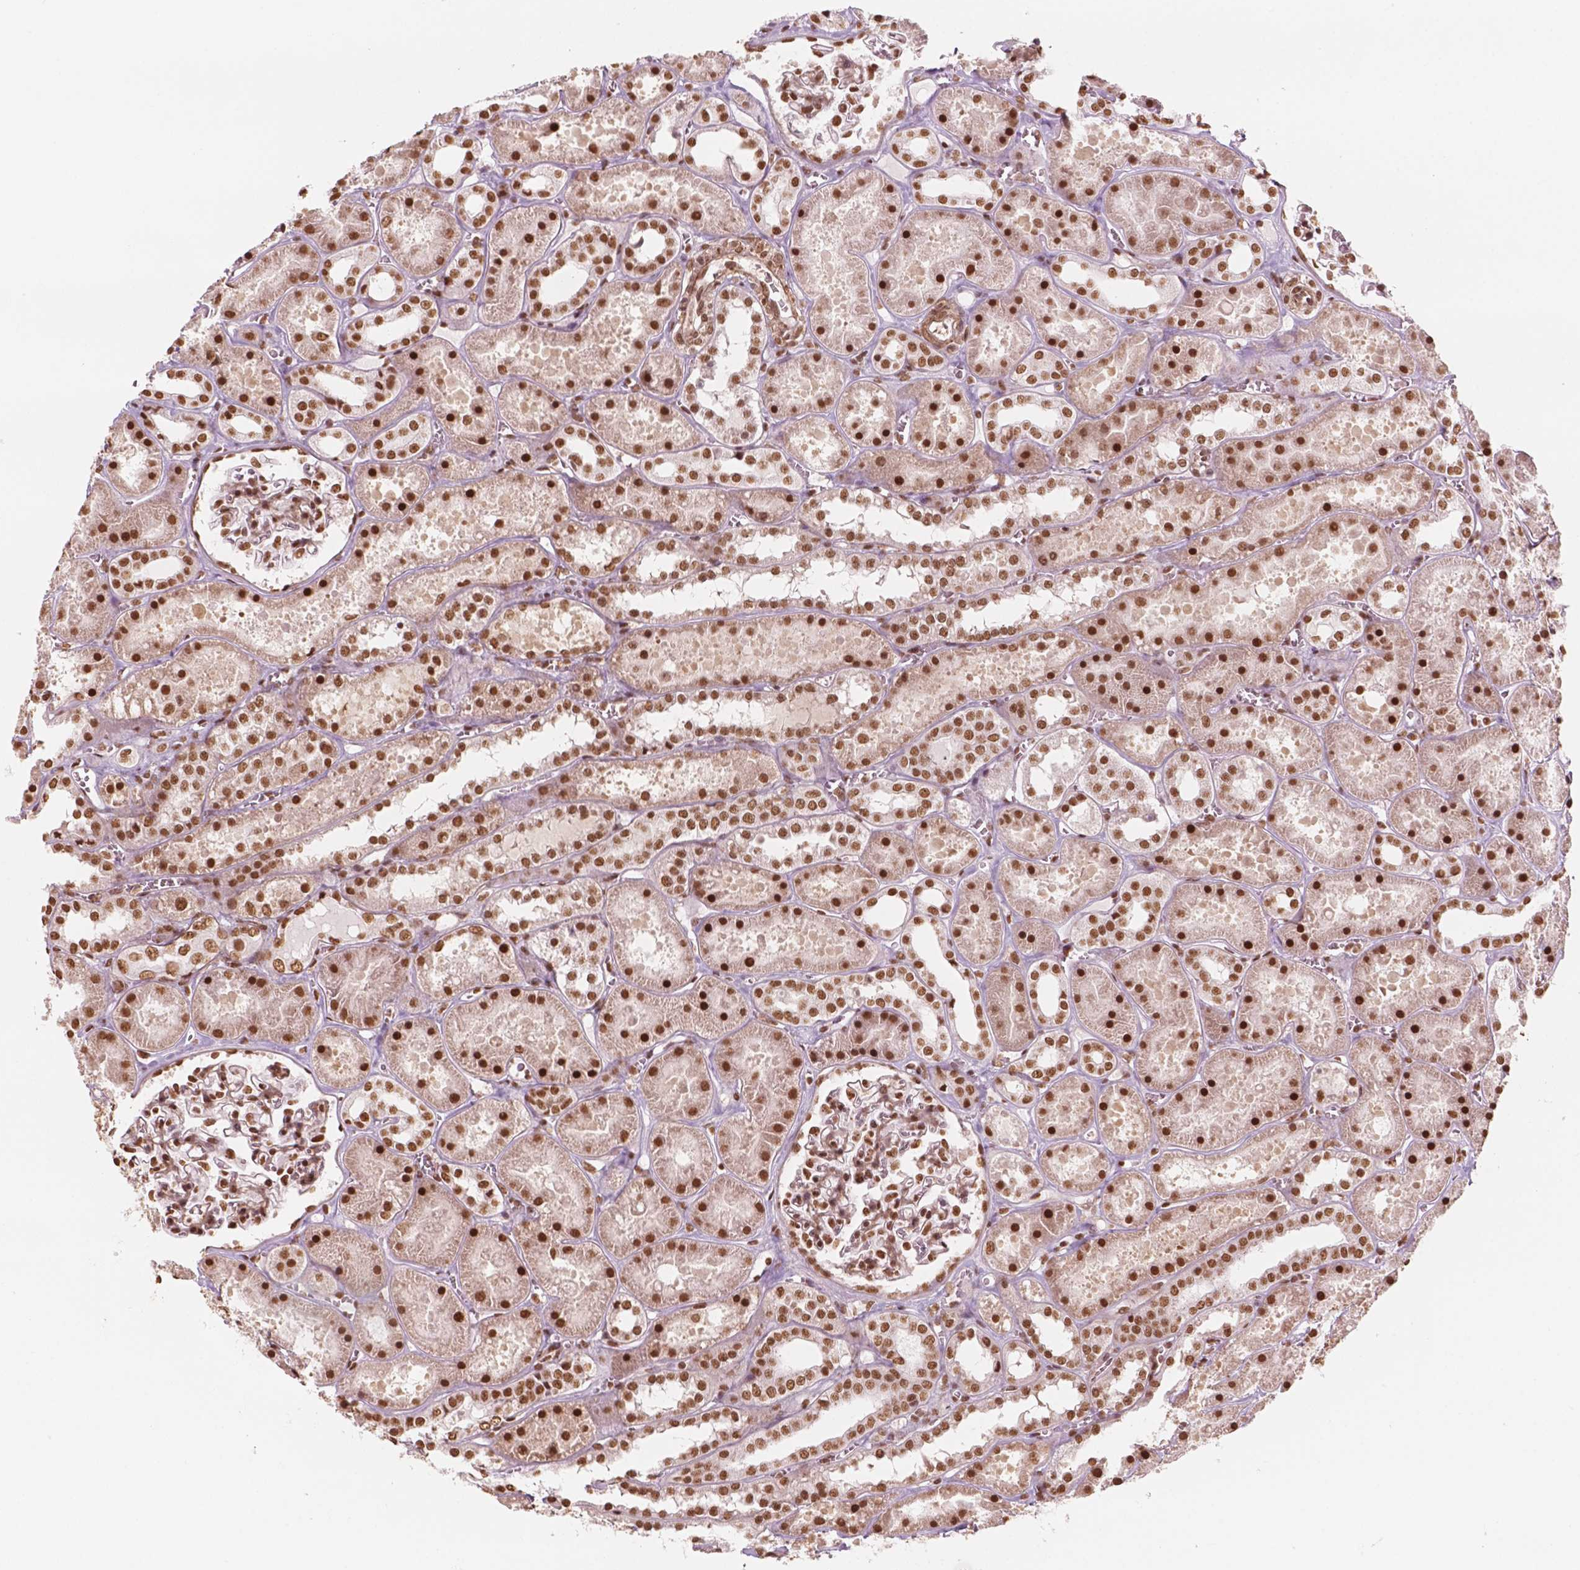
{"staining": {"intensity": "strong", "quantity": ">75%", "location": "nuclear"}, "tissue": "kidney", "cell_type": "Cells in glomeruli", "image_type": "normal", "snomed": [{"axis": "morphology", "description": "Normal tissue, NOS"}, {"axis": "topography", "description": "Kidney"}], "caption": "Immunohistochemistry (IHC) histopathology image of unremarkable kidney: human kidney stained using IHC reveals high levels of strong protein expression localized specifically in the nuclear of cells in glomeruli, appearing as a nuclear brown color.", "gene": "GTF3C5", "patient": {"sex": "female", "age": 41}}